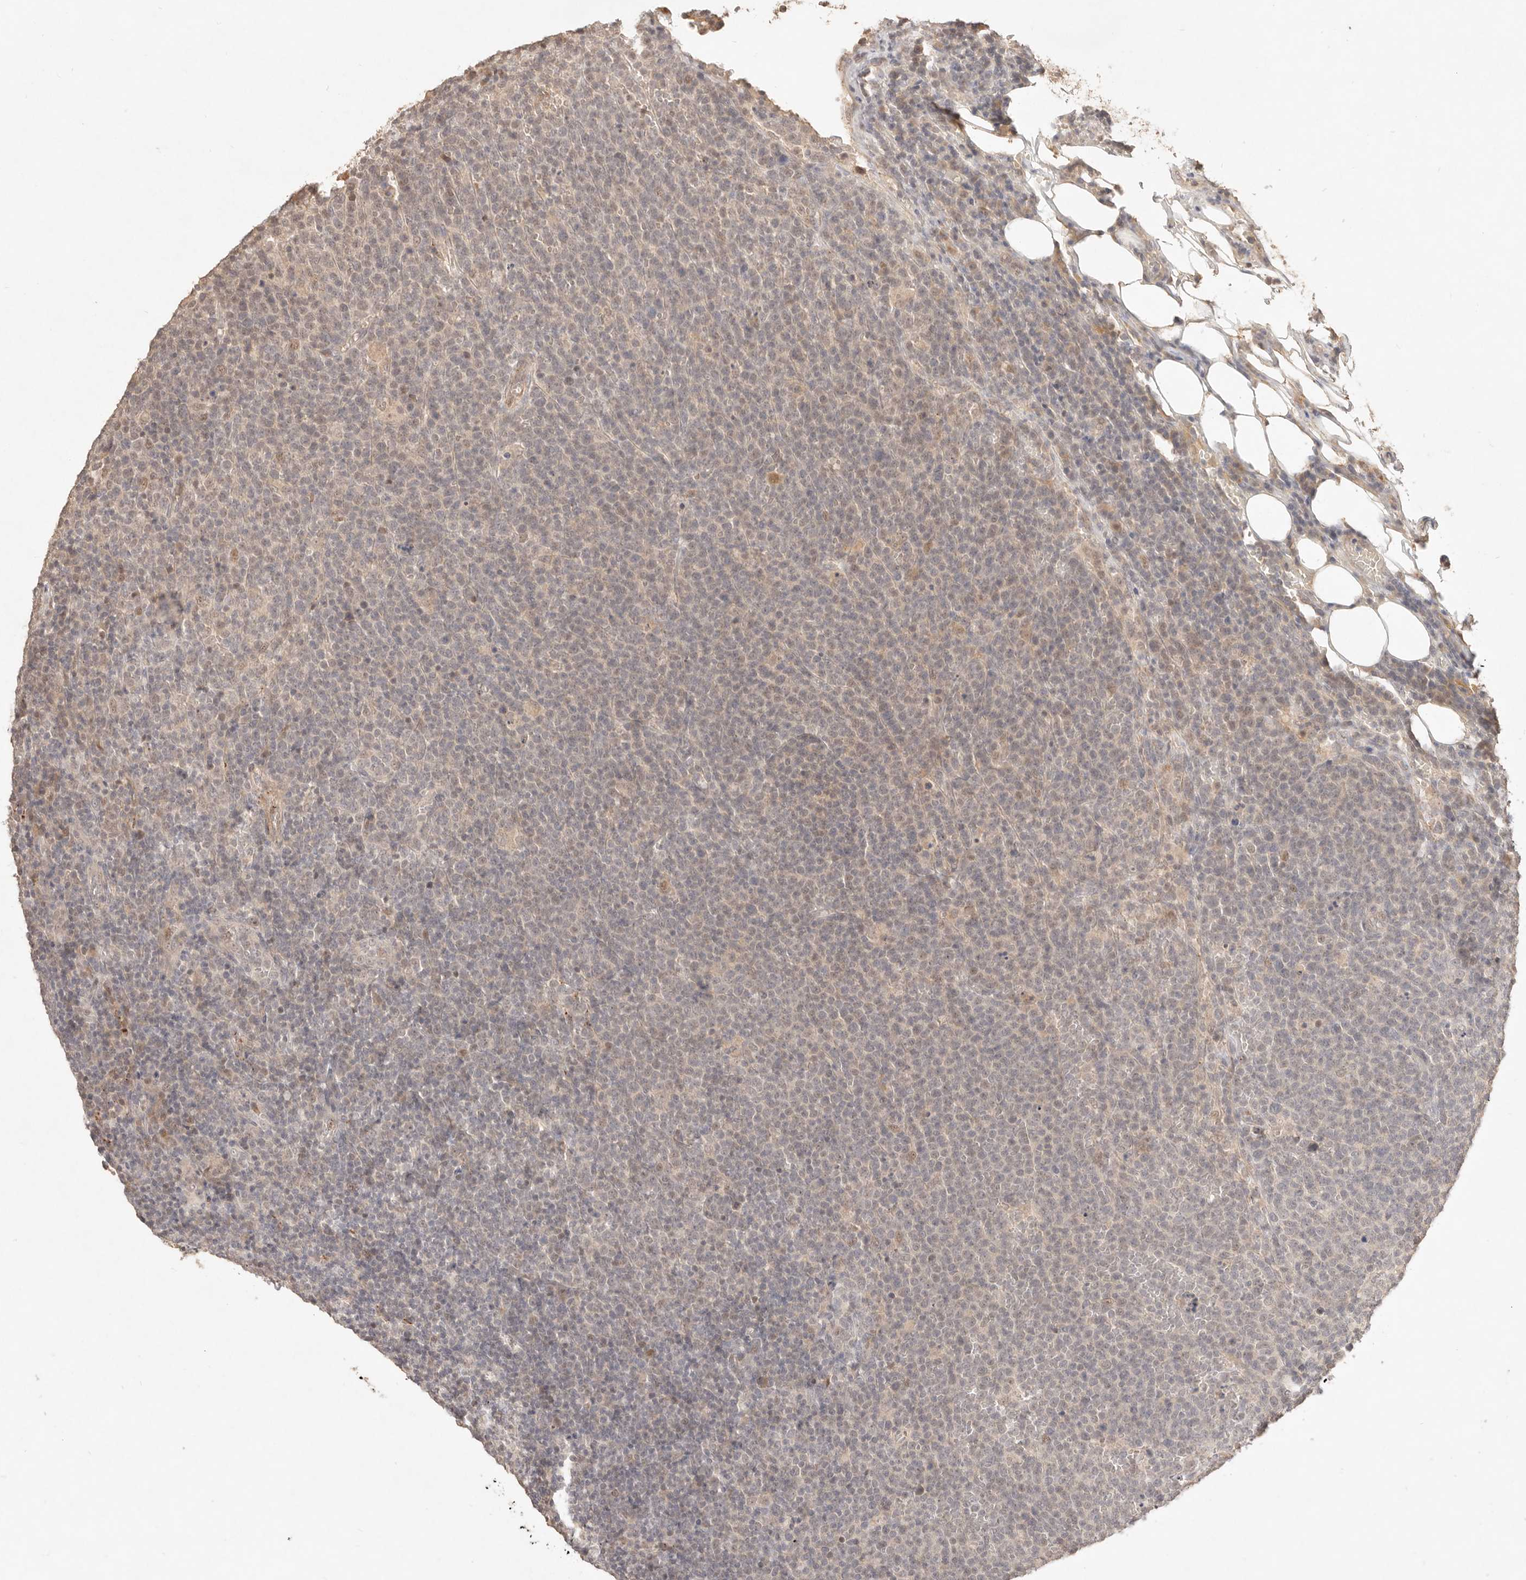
{"staining": {"intensity": "weak", "quantity": ">75%", "location": "nuclear"}, "tissue": "lymphoma", "cell_type": "Tumor cells", "image_type": "cancer", "snomed": [{"axis": "morphology", "description": "Malignant lymphoma, non-Hodgkin's type, High grade"}, {"axis": "topography", "description": "Lymph node"}], "caption": "A high-resolution micrograph shows IHC staining of lymphoma, which demonstrates weak nuclear expression in about >75% of tumor cells.", "gene": "MEP1A", "patient": {"sex": "male", "age": 61}}